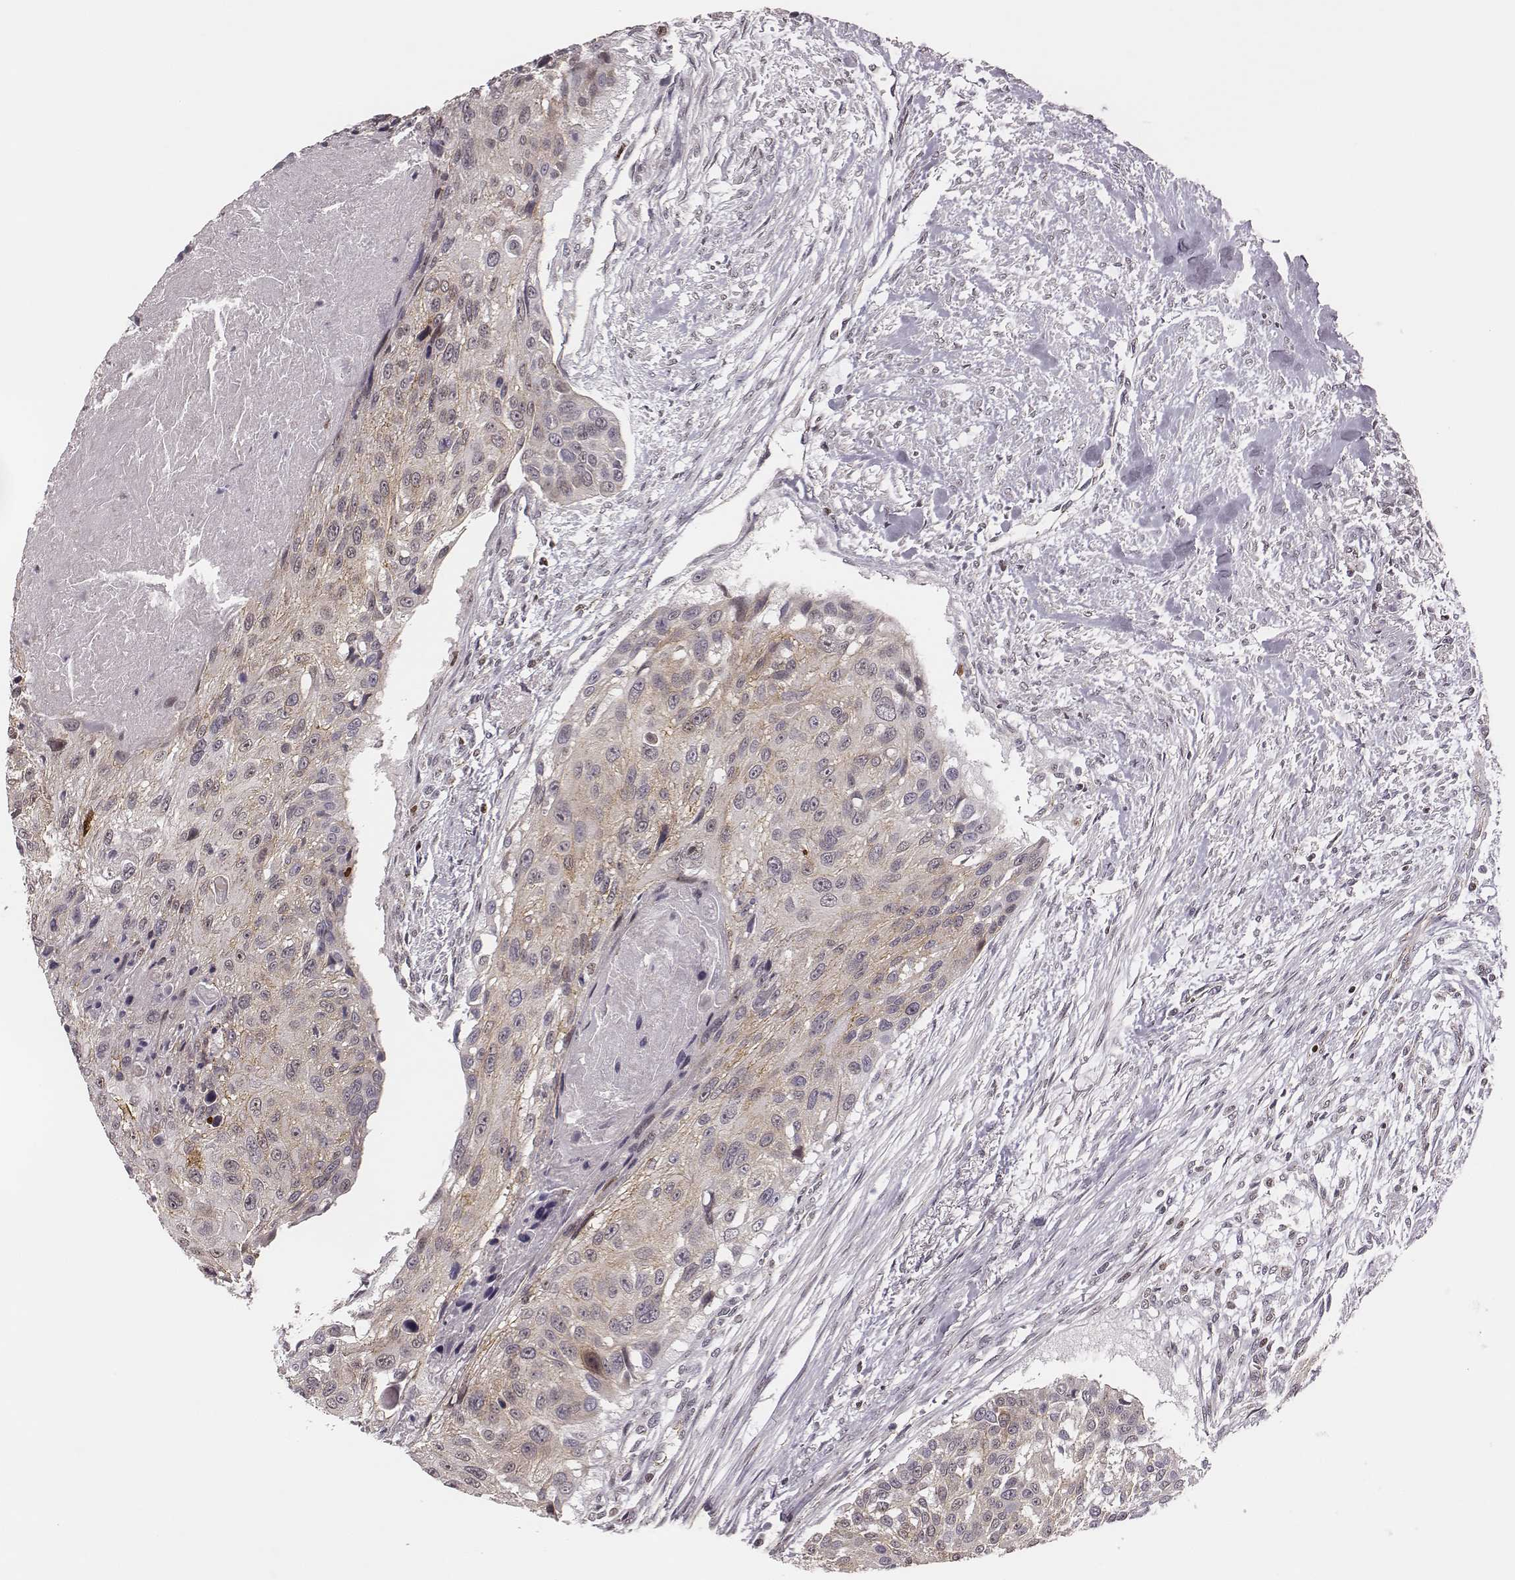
{"staining": {"intensity": "moderate", "quantity": "25%-75%", "location": "cytoplasmic/membranous"}, "tissue": "urothelial cancer", "cell_type": "Tumor cells", "image_type": "cancer", "snomed": [{"axis": "morphology", "description": "Urothelial carcinoma, NOS"}, {"axis": "topography", "description": "Urinary bladder"}], "caption": "Protein staining reveals moderate cytoplasmic/membranous positivity in approximately 25%-75% of tumor cells in transitional cell carcinoma. The staining is performed using DAB brown chromogen to label protein expression. The nuclei are counter-stained blue using hematoxylin.", "gene": "WDR59", "patient": {"sex": "male", "age": 55}}